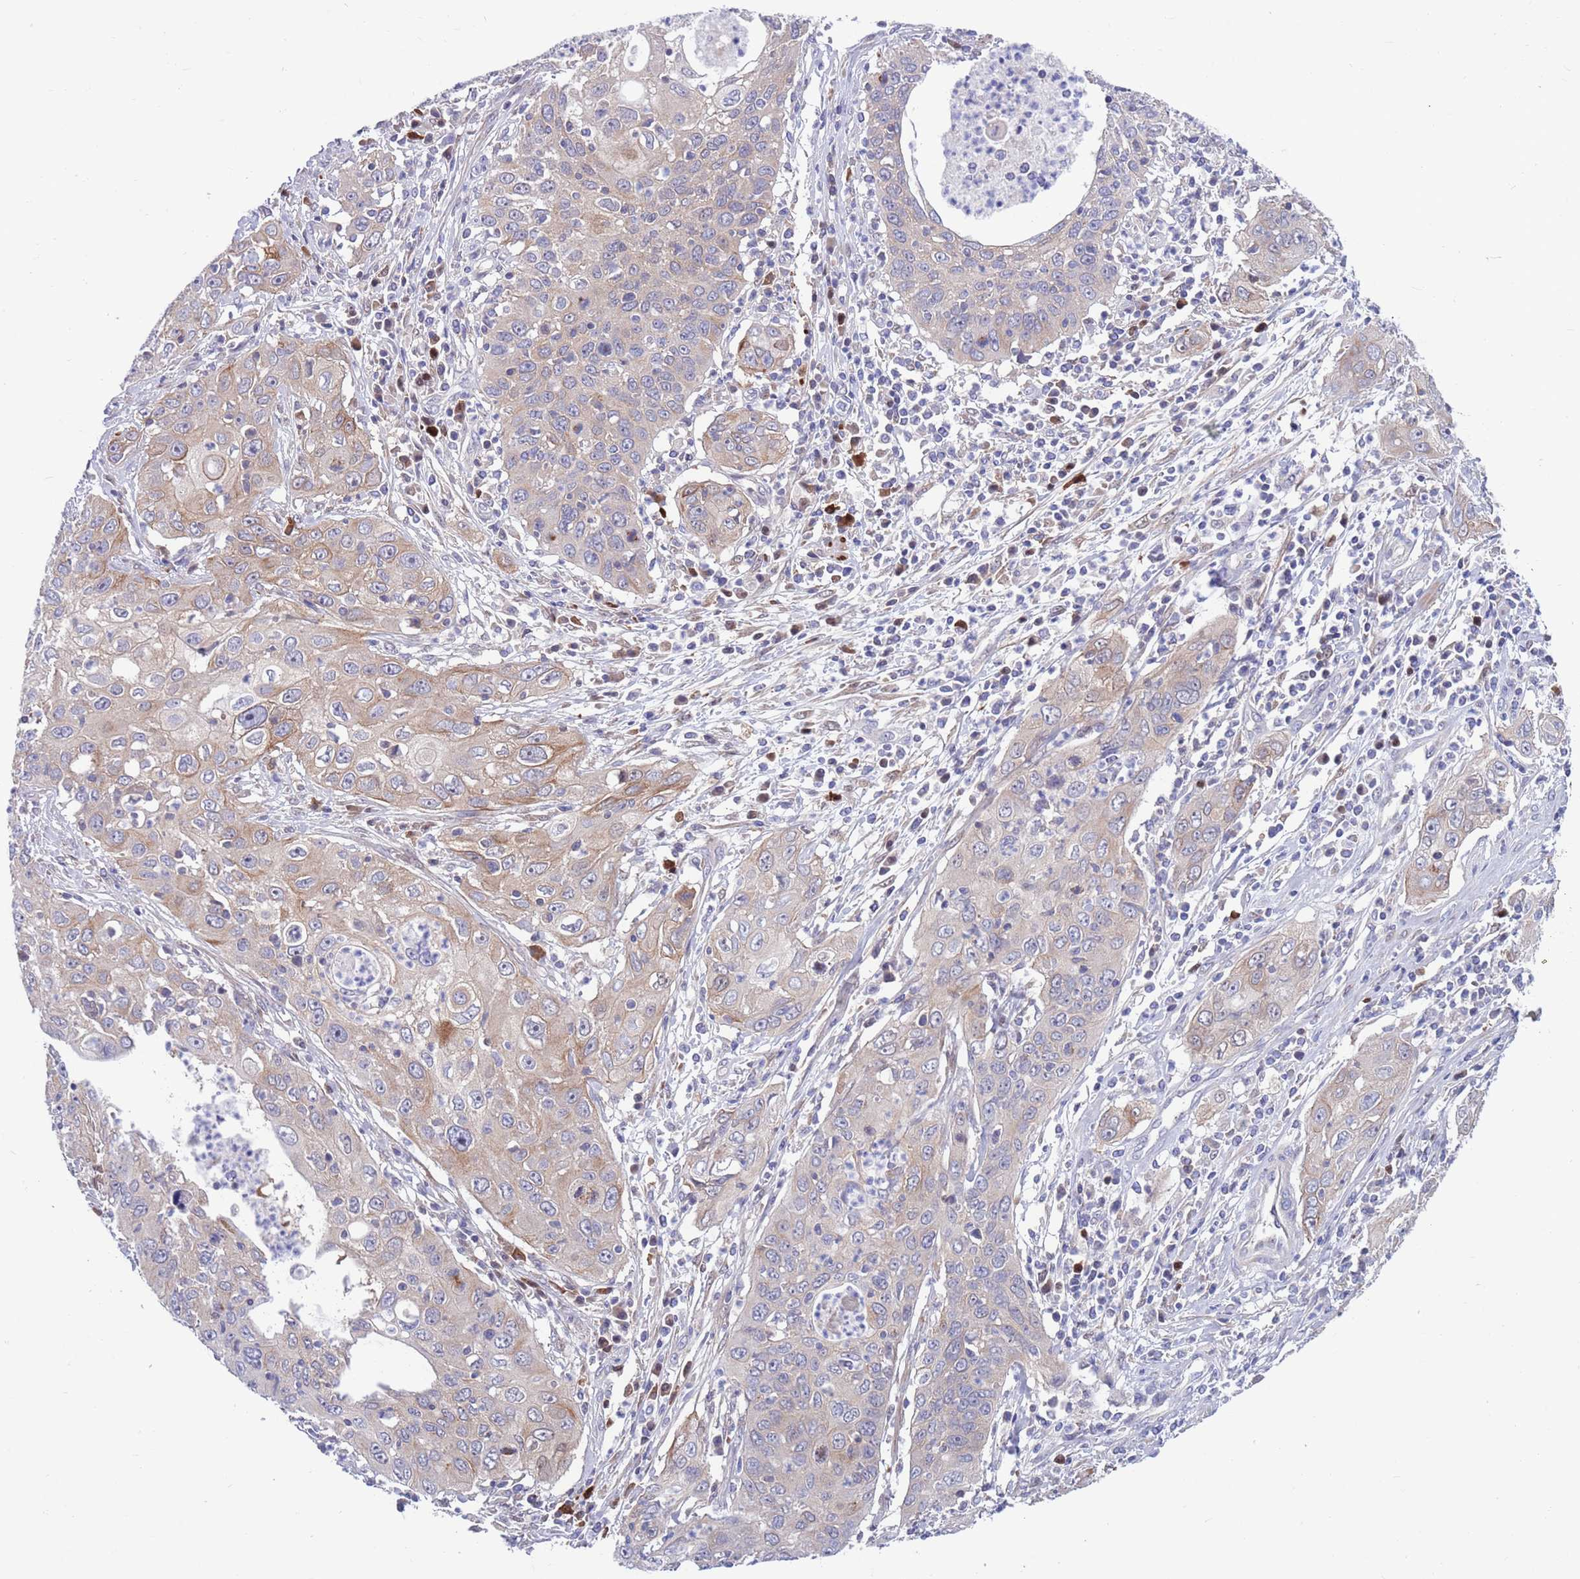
{"staining": {"intensity": "moderate", "quantity": "<25%", "location": "cytoplasmic/membranous"}, "tissue": "cervical cancer", "cell_type": "Tumor cells", "image_type": "cancer", "snomed": [{"axis": "morphology", "description": "Squamous cell carcinoma, NOS"}, {"axis": "topography", "description": "Cervix"}], "caption": "DAB (3,3'-diaminobenzidine) immunohistochemical staining of cervical cancer (squamous cell carcinoma) shows moderate cytoplasmic/membranous protein expression in approximately <25% of tumor cells. The protein of interest is stained brown, and the nuclei are stained in blue (DAB IHC with brightfield microscopy, high magnification).", "gene": "KLHL29", "patient": {"sex": "female", "age": 36}}